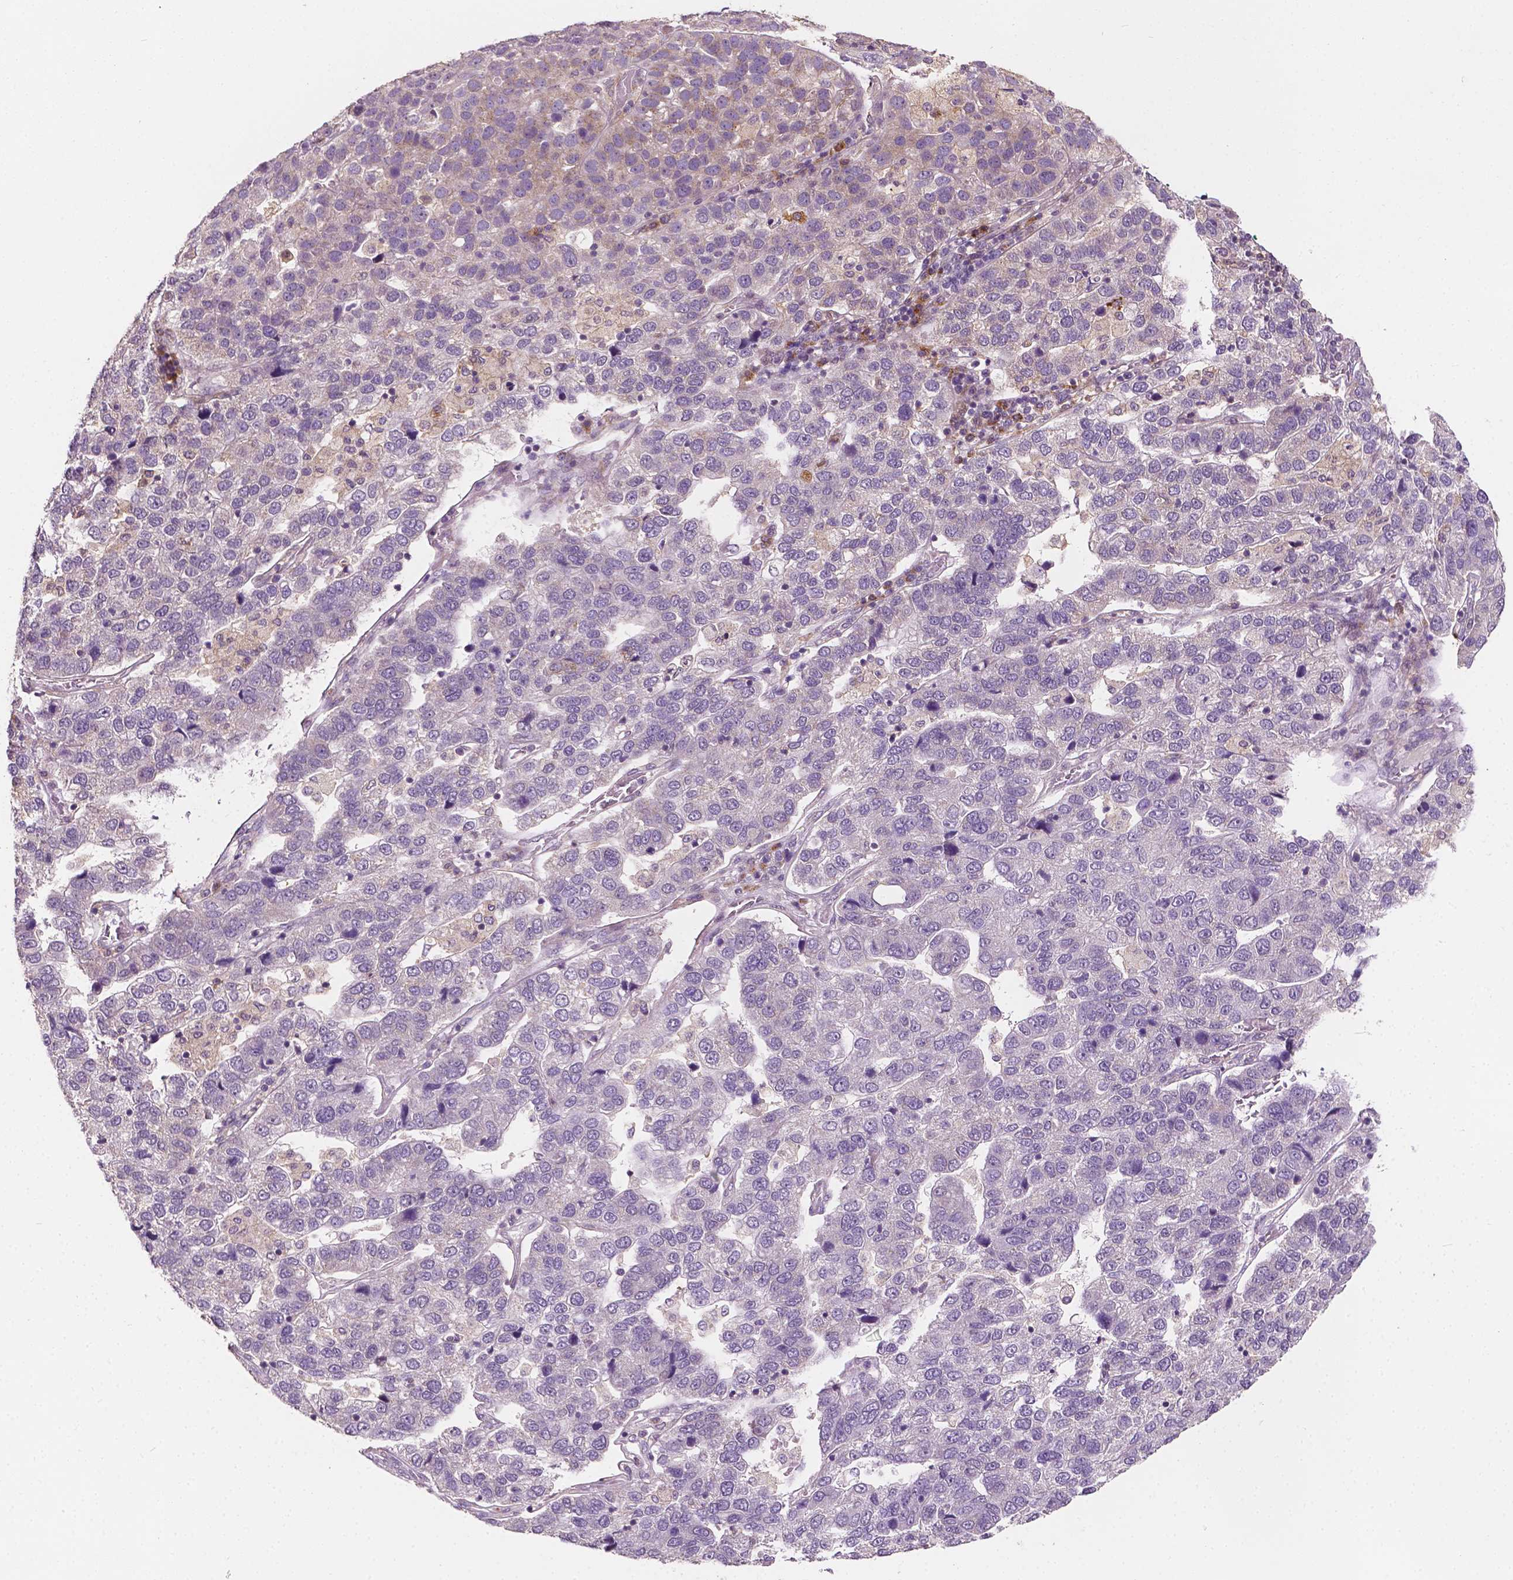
{"staining": {"intensity": "weak", "quantity": "<25%", "location": "cytoplasmic/membranous"}, "tissue": "pancreatic cancer", "cell_type": "Tumor cells", "image_type": "cancer", "snomed": [{"axis": "morphology", "description": "Adenocarcinoma, NOS"}, {"axis": "topography", "description": "Pancreas"}], "caption": "IHC image of neoplastic tissue: pancreatic cancer stained with DAB exhibits no significant protein staining in tumor cells.", "gene": "EBAG9", "patient": {"sex": "female", "age": 61}}